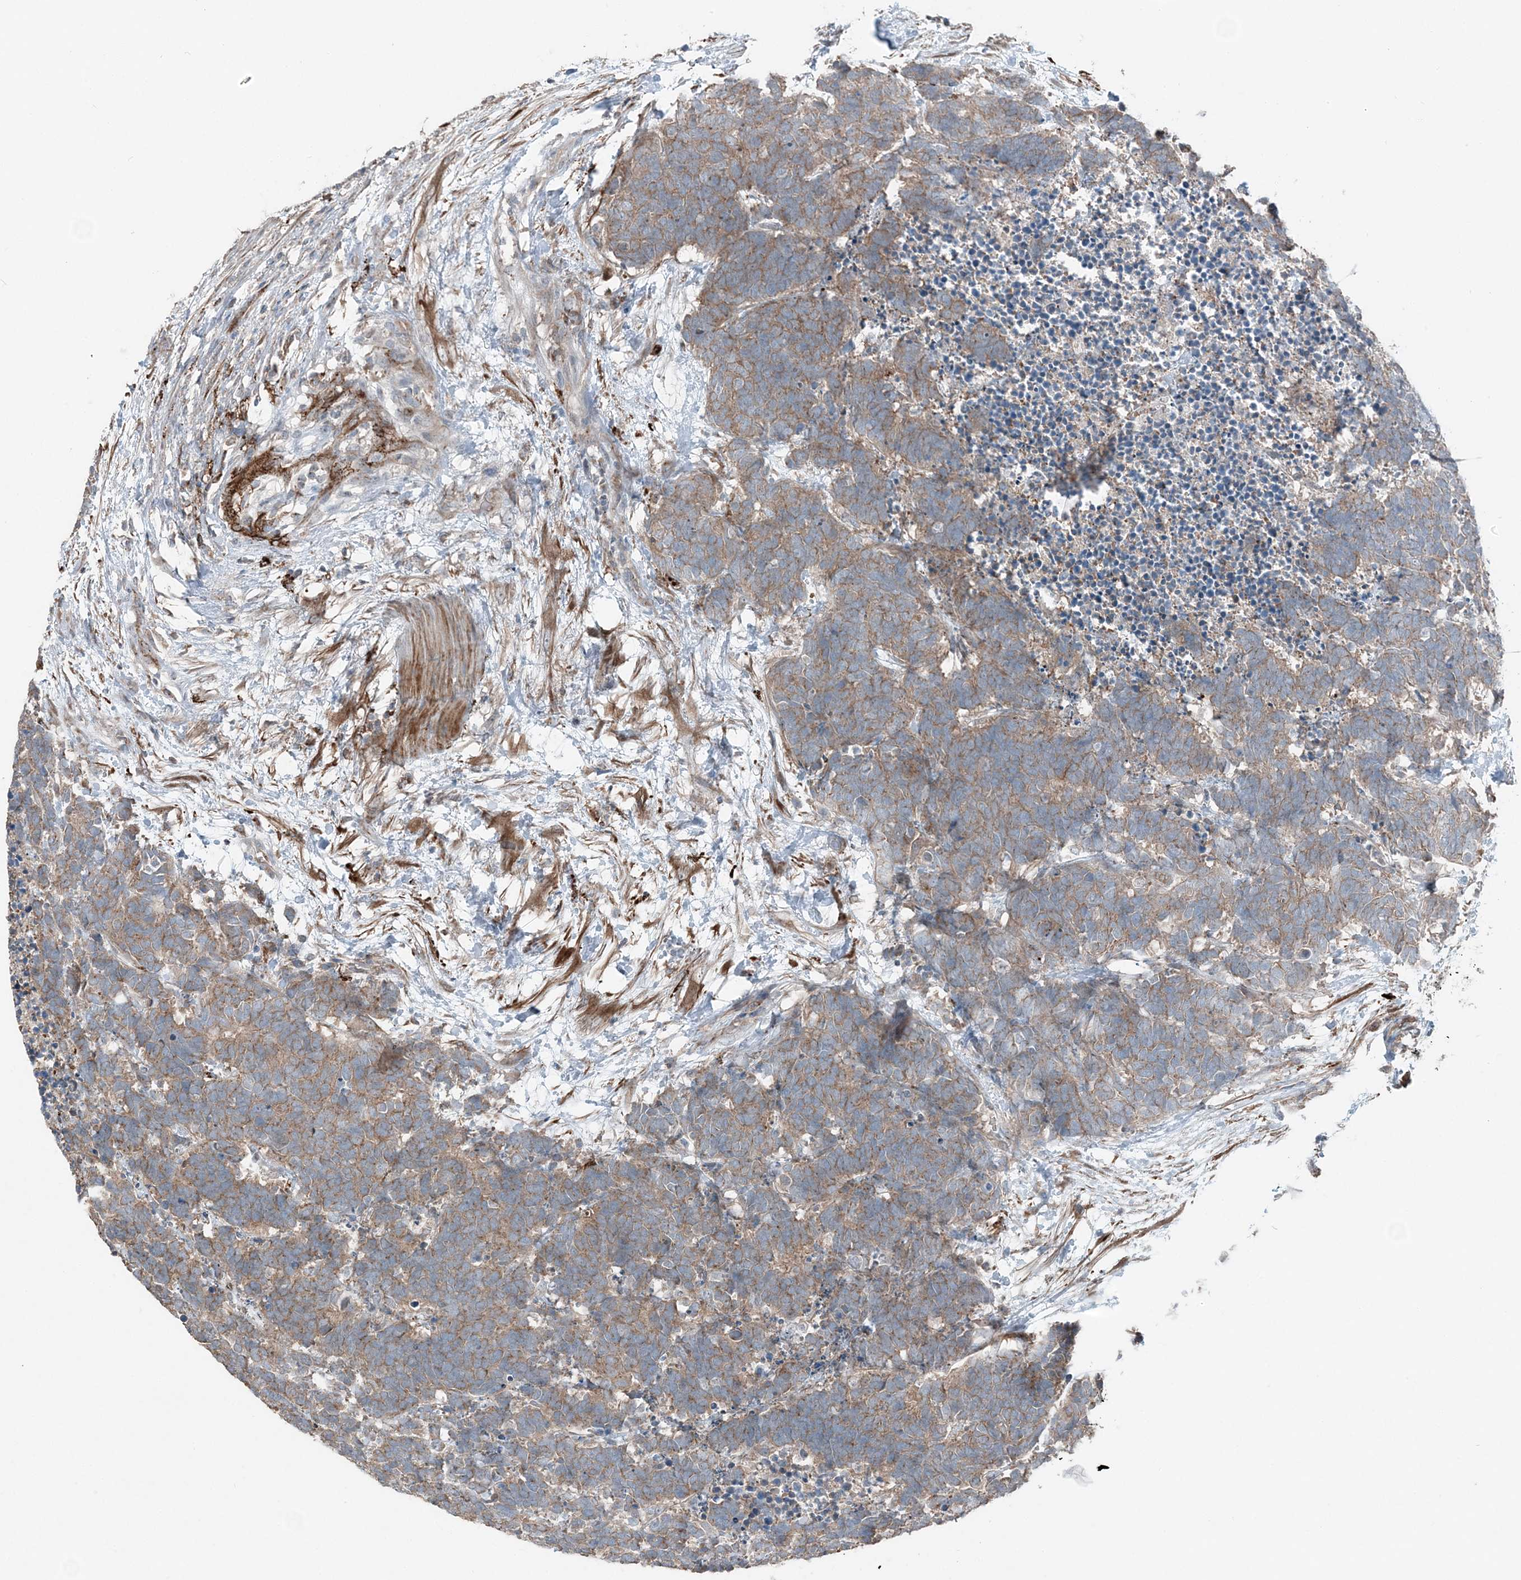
{"staining": {"intensity": "moderate", "quantity": "25%-75%", "location": "cytoplasmic/membranous"}, "tissue": "carcinoid", "cell_type": "Tumor cells", "image_type": "cancer", "snomed": [{"axis": "morphology", "description": "Carcinoma, NOS"}, {"axis": "morphology", "description": "Carcinoid, malignant, NOS"}, {"axis": "topography", "description": "Urinary bladder"}], "caption": "Approximately 25%-75% of tumor cells in carcinoma reveal moderate cytoplasmic/membranous protein expression as visualized by brown immunohistochemical staining.", "gene": "KY", "patient": {"sex": "male", "age": 57}}